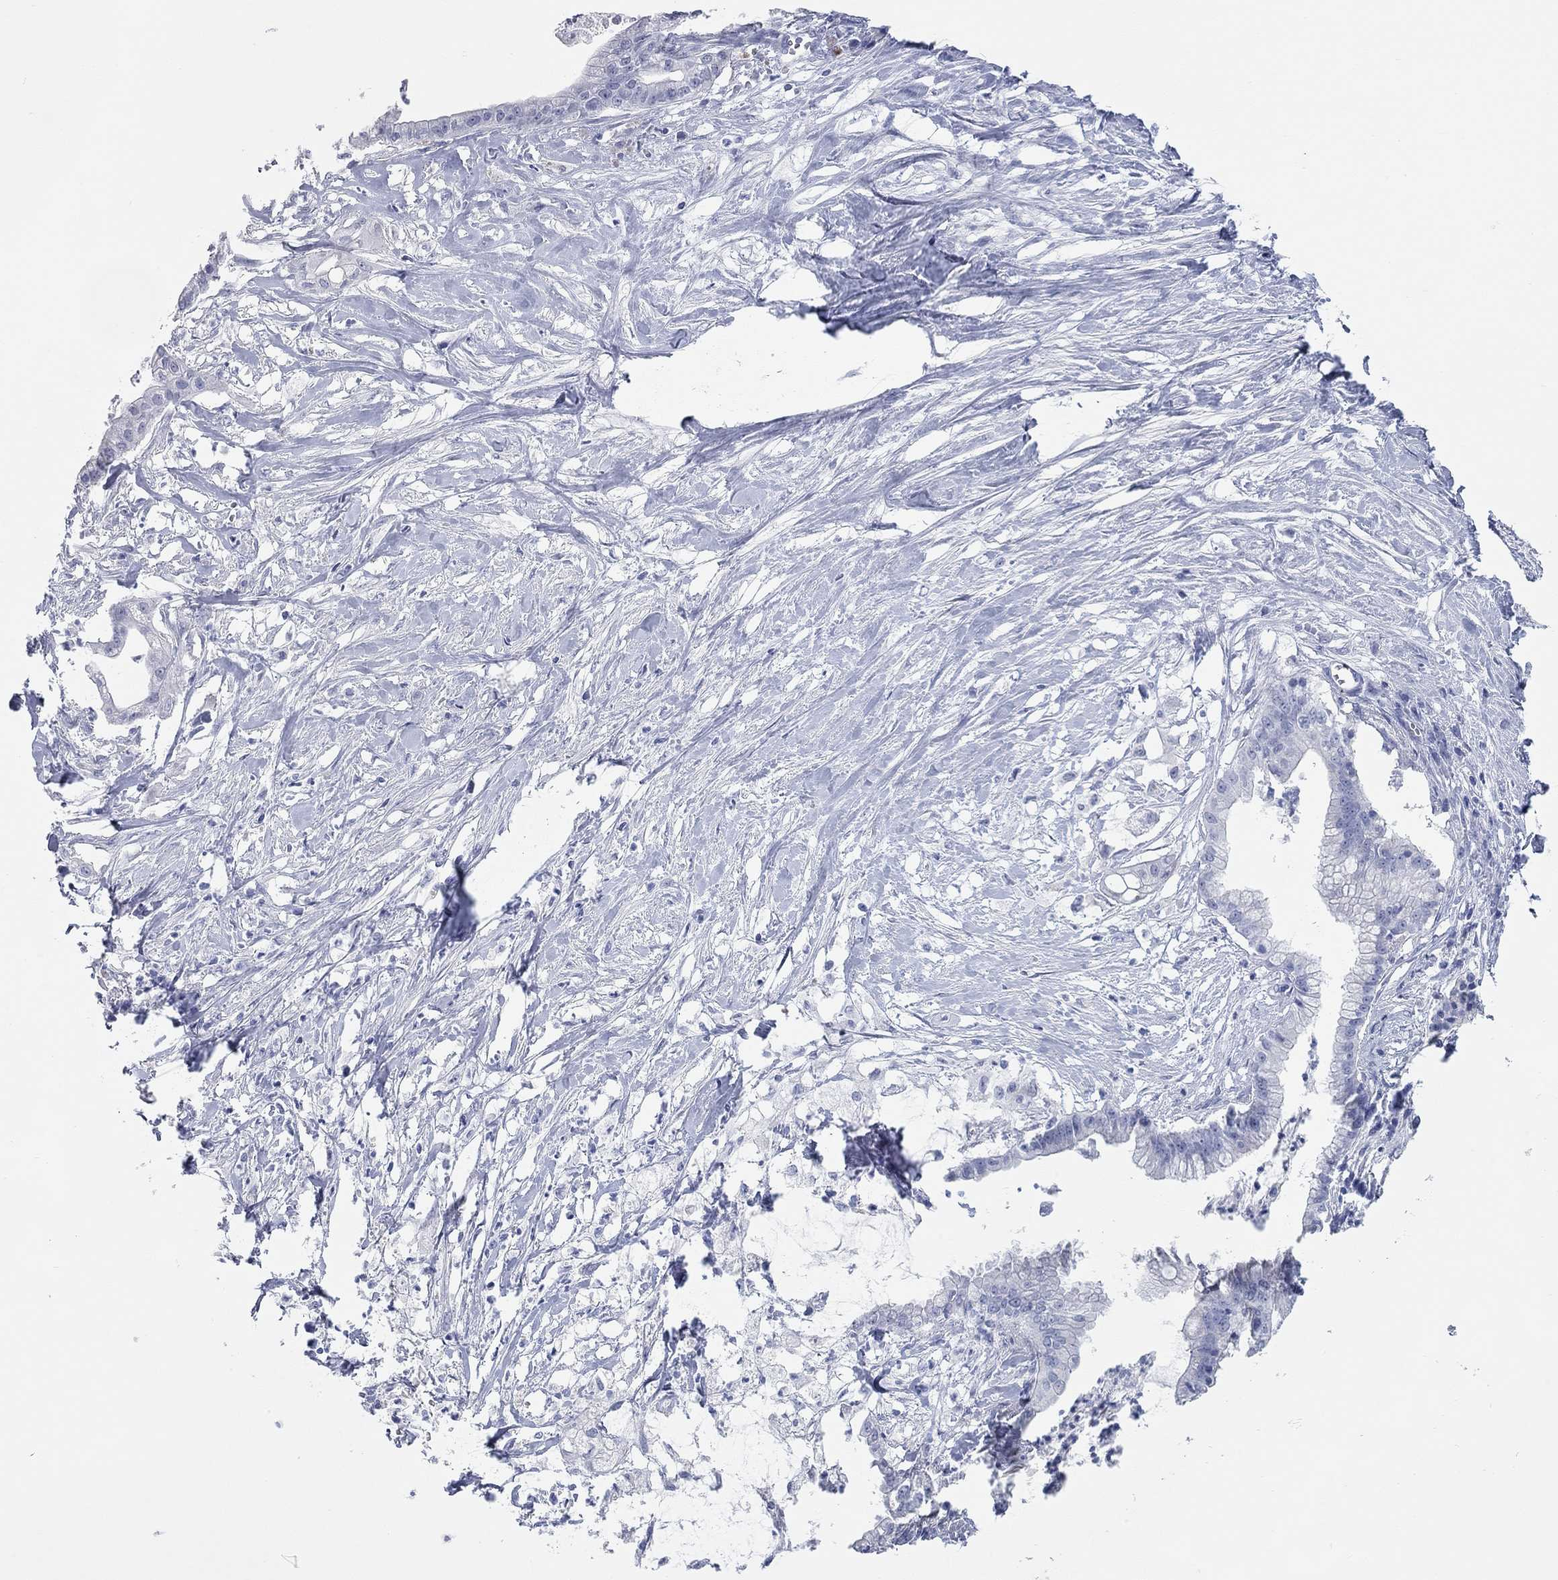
{"staining": {"intensity": "negative", "quantity": "none", "location": "none"}, "tissue": "pancreatic cancer", "cell_type": "Tumor cells", "image_type": "cancer", "snomed": [{"axis": "morphology", "description": "Normal tissue, NOS"}, {"axis": "morphology", "description": "Adenocarcinoma, NOS"}, {"axis": "topography", "description": "Pancreas"}], "caption": "Immunohistochemical staining of human pancreatic cancer displays no significant expression in tumor cells.", "gene": "WASF3", "patient": {"sex": "female", "age": 58}}